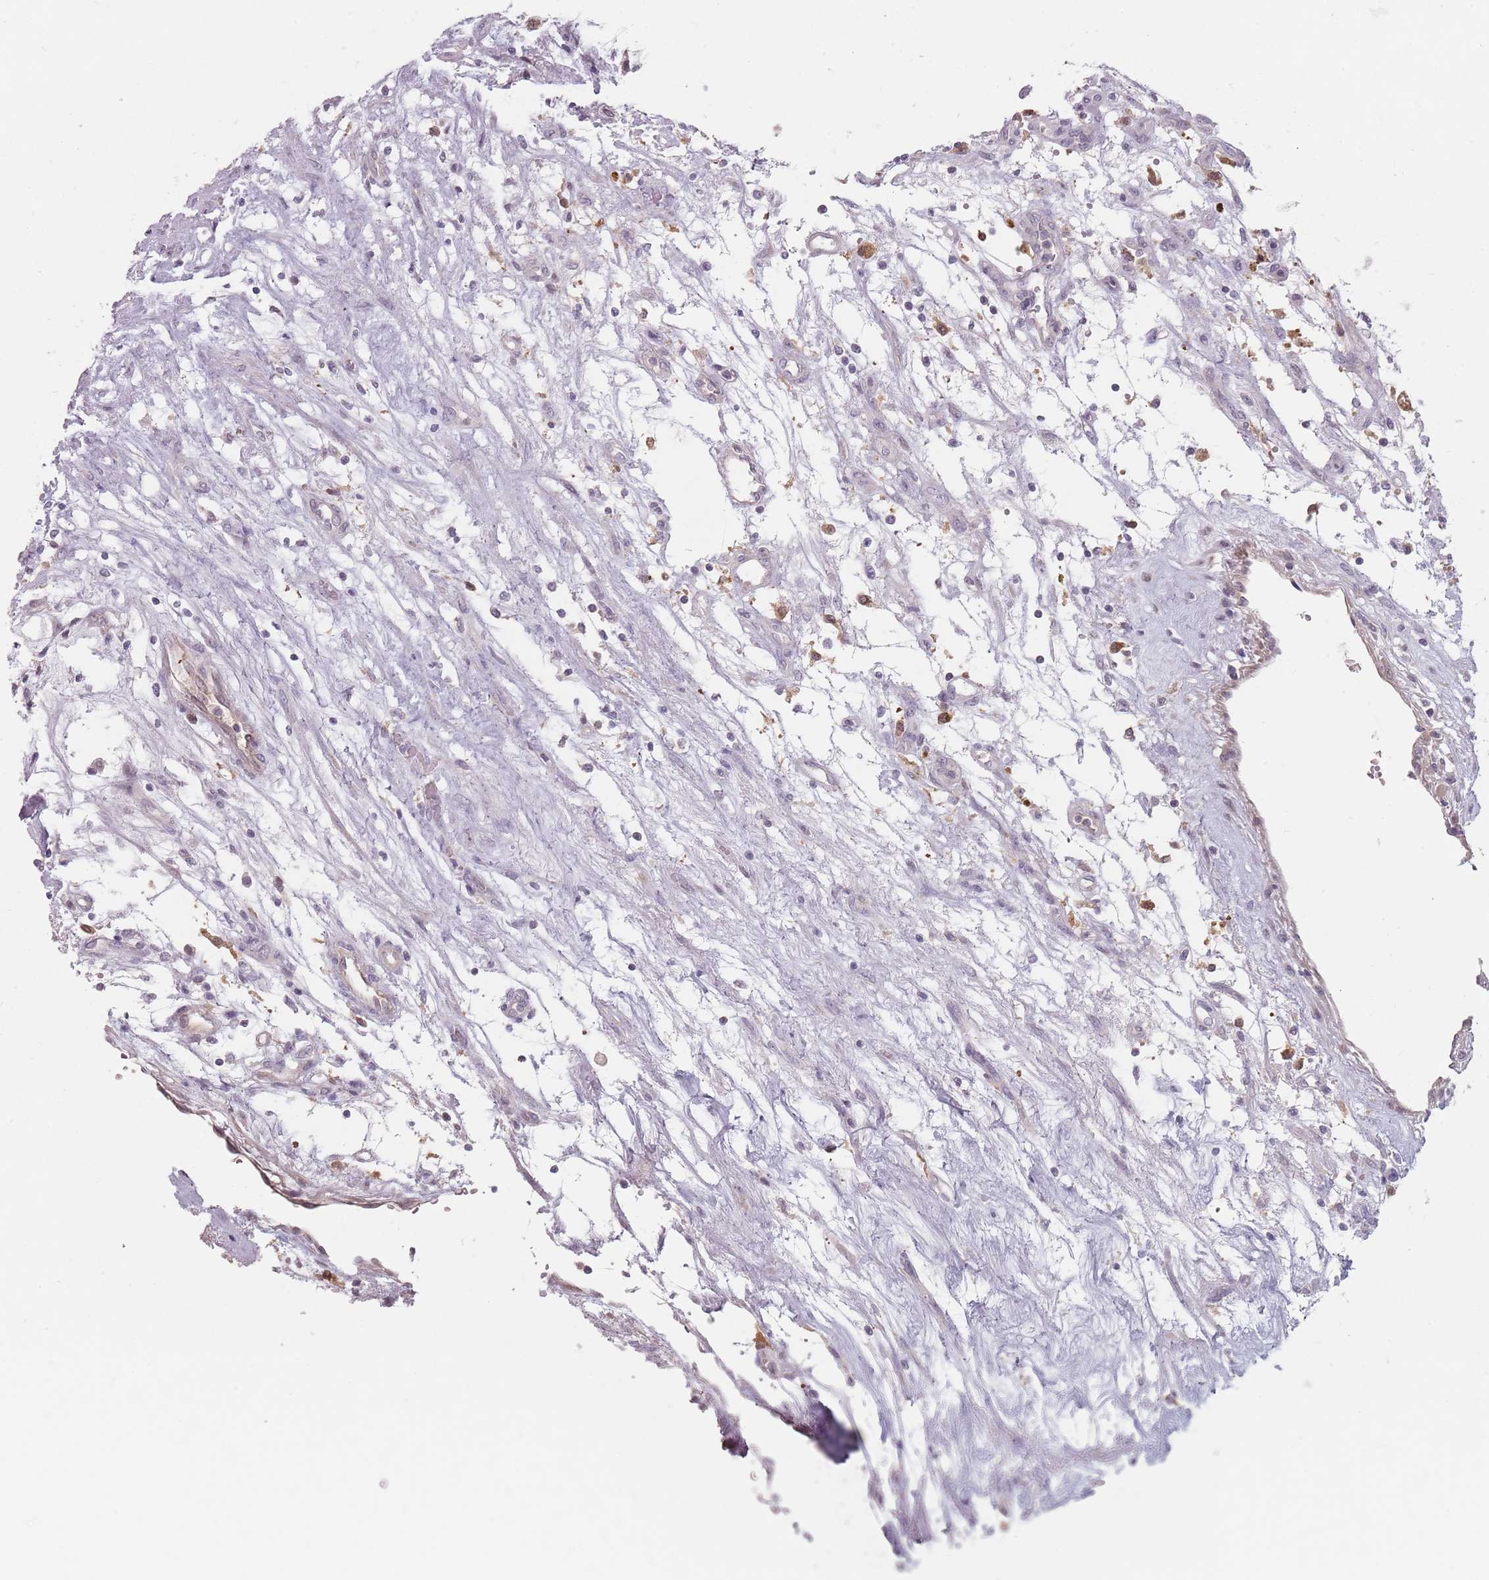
{"staining": {"intensity": "negative", "quantity": "none", "location": "none"}, "tissue": "renal cancer", "cell_type": "Tumor cells", "image_type": "cancer", "snomed": [{"axis": "morphology", "description": "Adenocarcinoma, NOS"}, {"axis": "topography", "description": "Kidney"}], "caption": "IHC photomicrograph of renal cancer (adenocarcinoma) stained for a protein (brown), which exhibits no positivity in tumor cells.", "gene": "NAXE", "patient": {"sex": "female", "age": 57}}